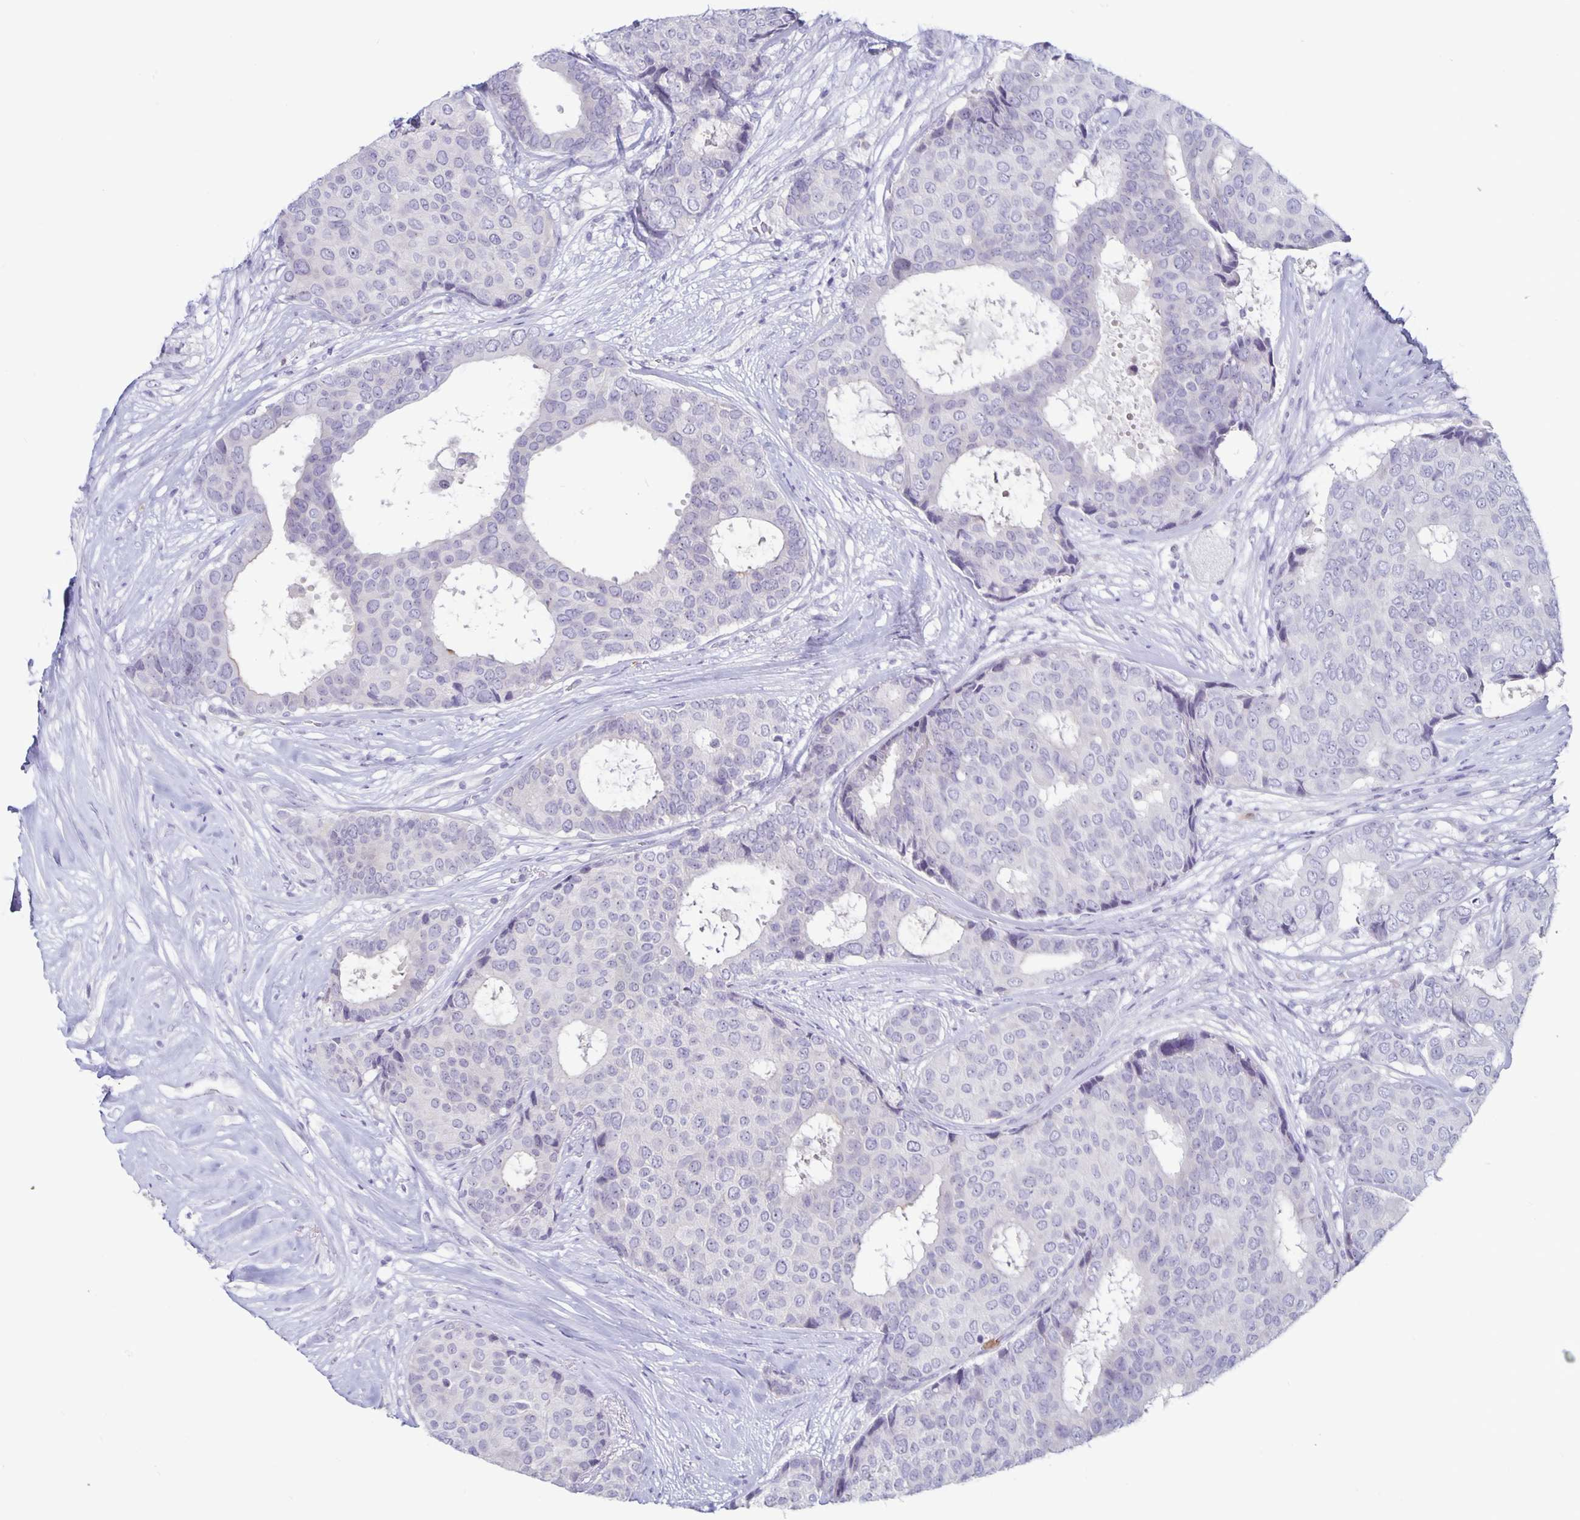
{"staining": {"intensity": "negative", "quantity": "none", "location": "none"}, "tissue": "breast cancer", "cell_type": "Tumor cells", "image_type": "cancer", "snomed": [{"axis": "morphology", "description": "Duct carcinoma"}, {"axis": "topography", "description": "Breast"}], "caption": "This is an immunohistochemistry (IHC) photomicrograph of human breast cancer (invasive ductal carcinoma). There is no expression in tumor cells.", "gene": "PLCB3", "patient": {"sex": "female", "age": 75}}